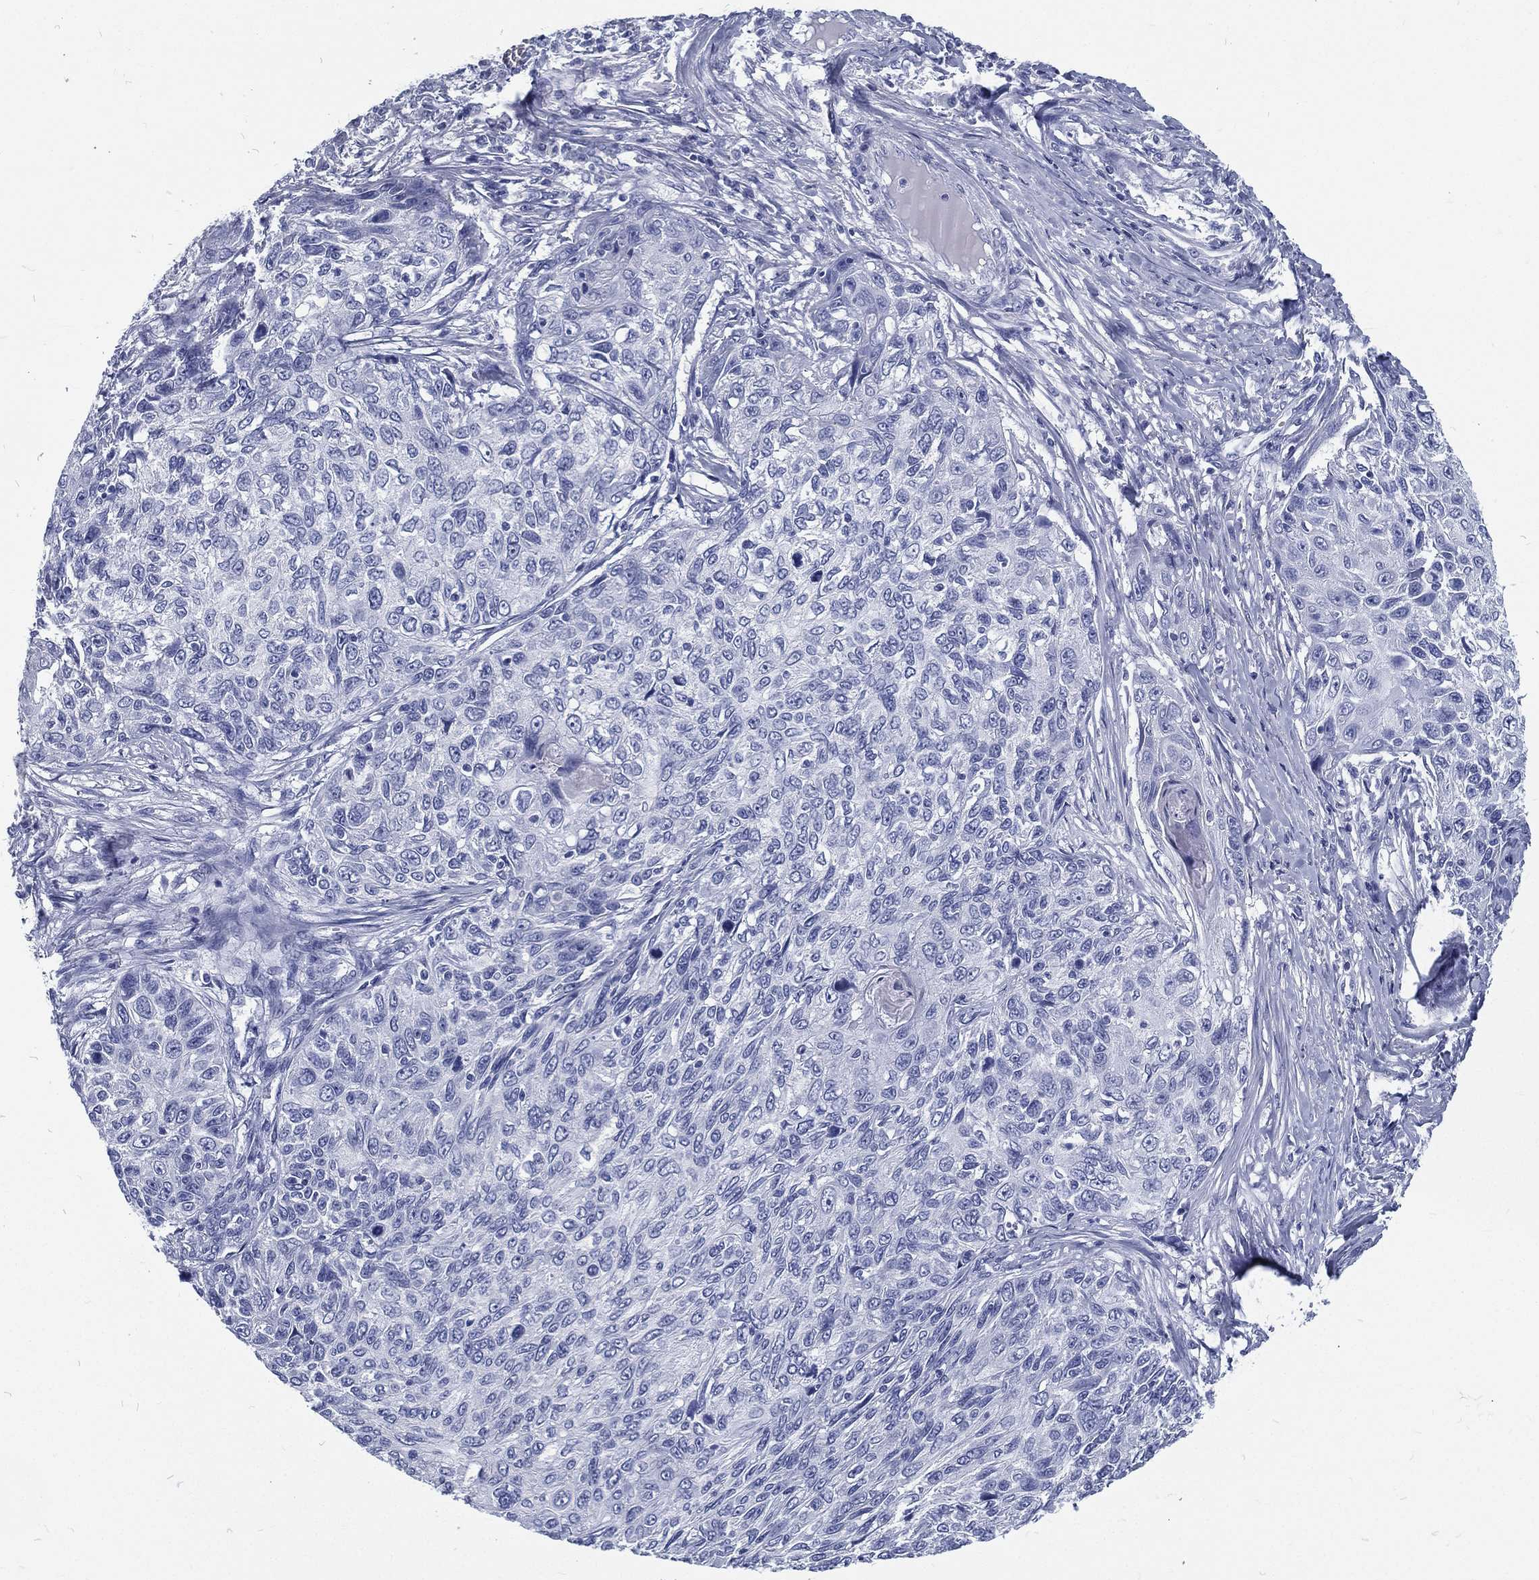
{"staining": {"intensity": "negative", "quantity": "none", "location": "none"}, "tissue": "skin cancer", "cell_type": "Tumor cells", "image_type": "cancer", "snomed": [{"axis": "morphology", "description": "Squamous cell carcinoma, NOS"}, {"axis": "topography", "description": "Skin"}], "caption": "Skin squamous cell carcinoma was stained to show a protein in brown. There is no significant expression in tumor cells.", "gene": "RSPH4A", "patient": {"sex": "male", "age": 92}}